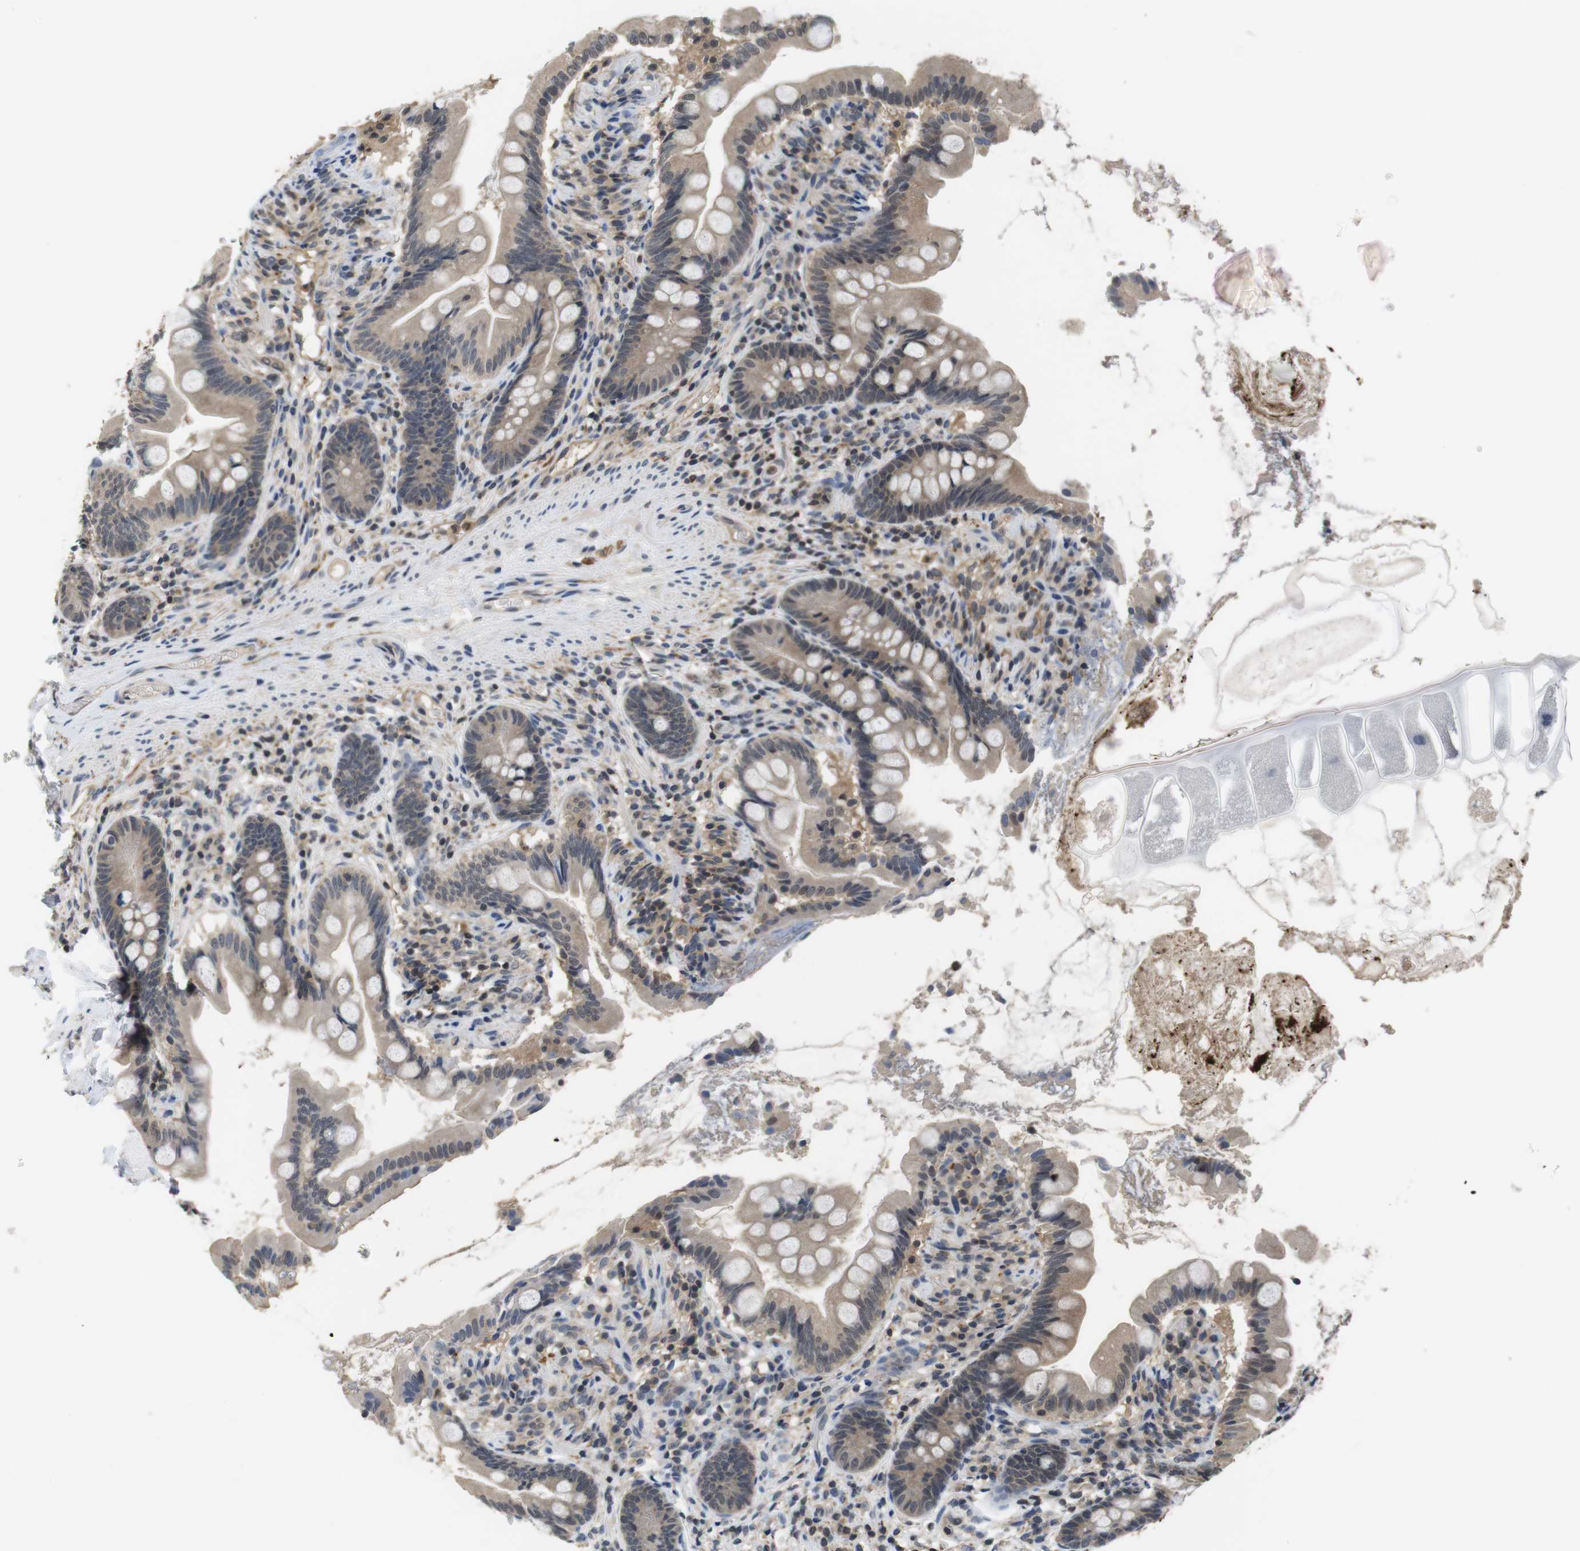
{"staining": {"intensity": "weak", "quantity": ">75%", "location": "cytoplasmic/membranous"}, "tissue": "small intestine", "cell_type": "Glandular cells", "image_type": "normal", "snomed": [{"axis": "morphology", "description": "Normal tissue, NOS"}, {"axis": "topography", "description": "Small intestine"}], "caption": "An image of small intestine stained for a protein displays weak cytoplasmic/membranous brown staining in glandular cells. (IHC, brightfield microscopy, high magnification).", "gene": "FADD", "patient": {"sex": "female", "age": 56}}